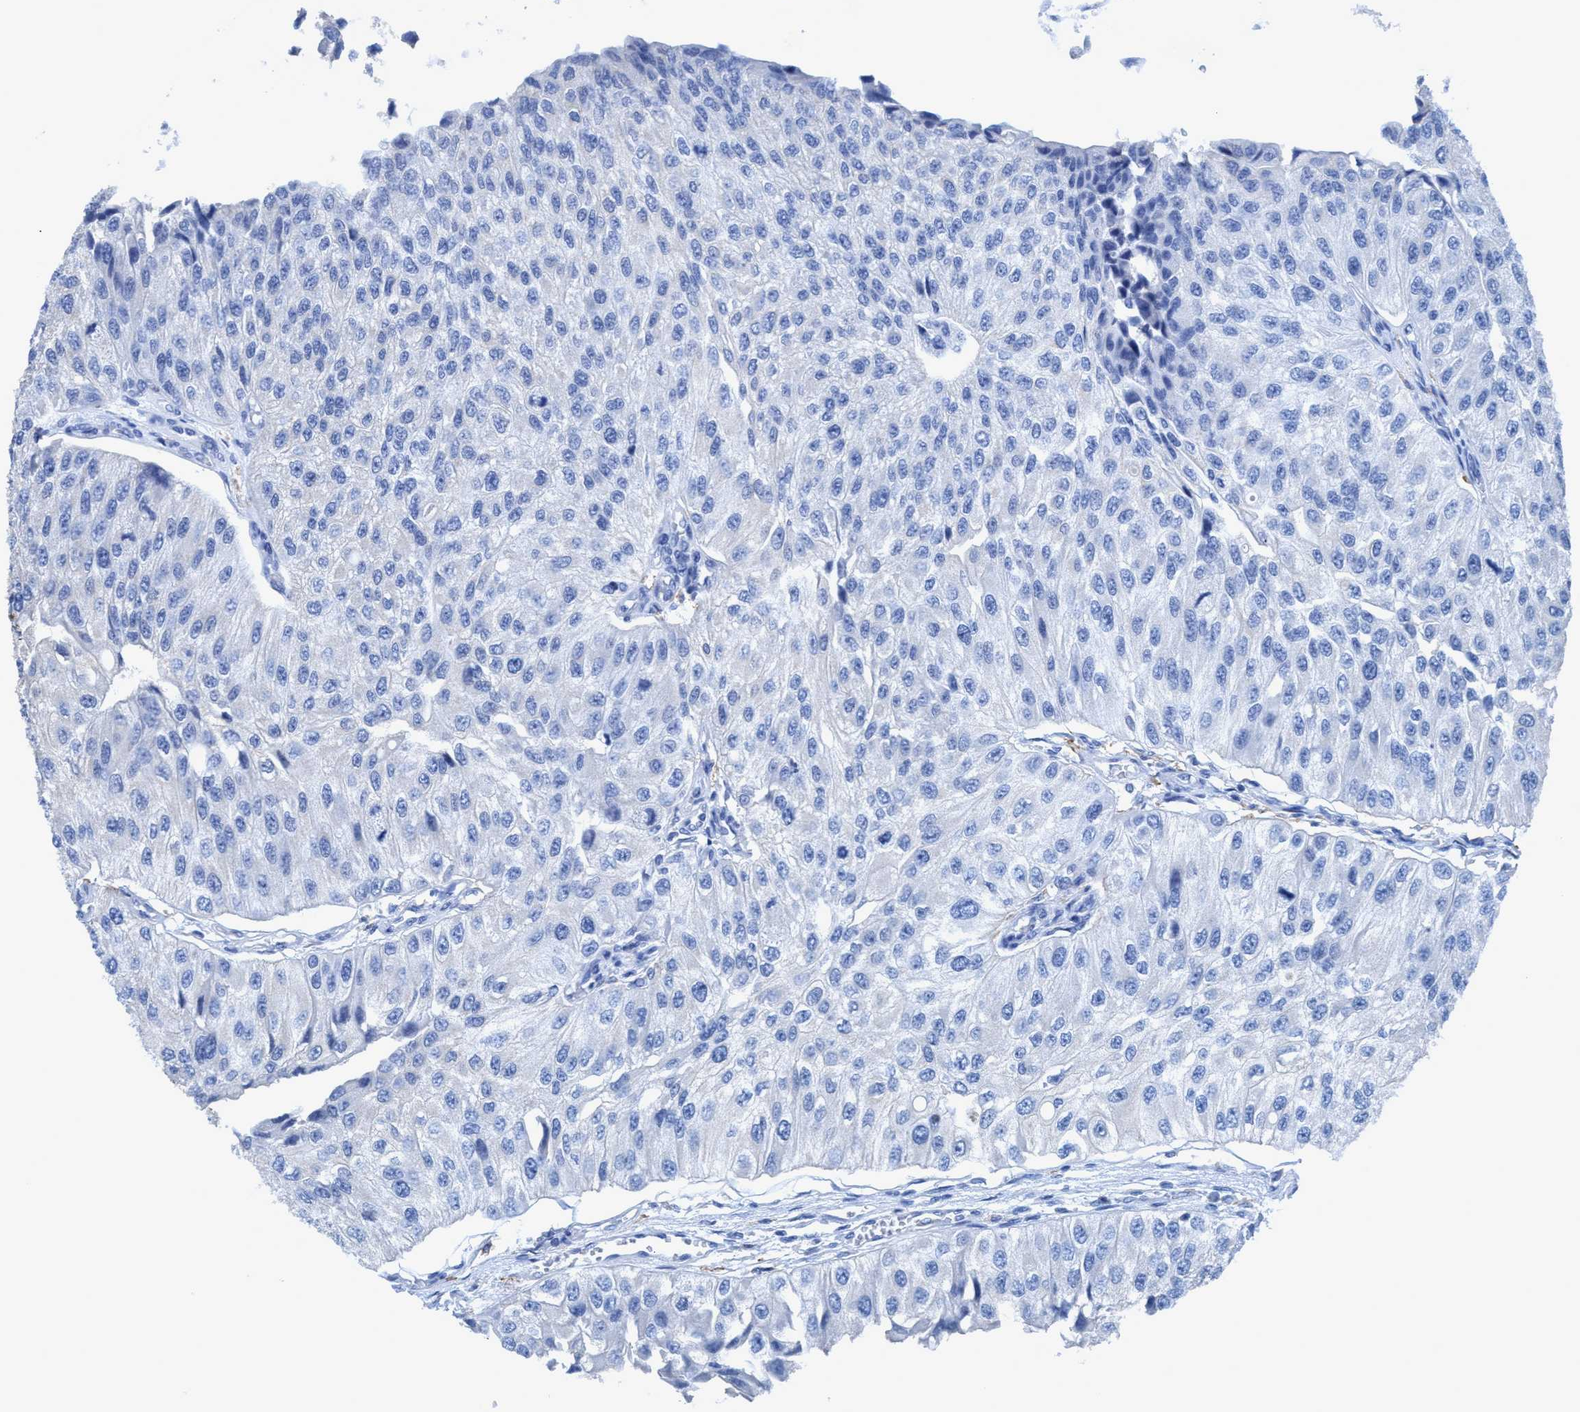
{"staining": {"intensity": "negative", "quantity": "none", "location": "none"}, "tissue": "urothelial cancer", "cell_type": "Tumor cells", "image_type": "cancer", "snomed": [{"axis": "morphology", "description": "Urothelial carcinoma, High grade"}, {"axis": "topography", "description": "Kidney"}, {"axis": "topography", "description": "Urinary bladder"}], "caption": "IHC micrograph of human high-grade urothelial carcinoma stained for a protein (brown), which displays no staining in tumor cells.", "gene": "DNAI1", "patient": {"sex": "male", "age": 77}}